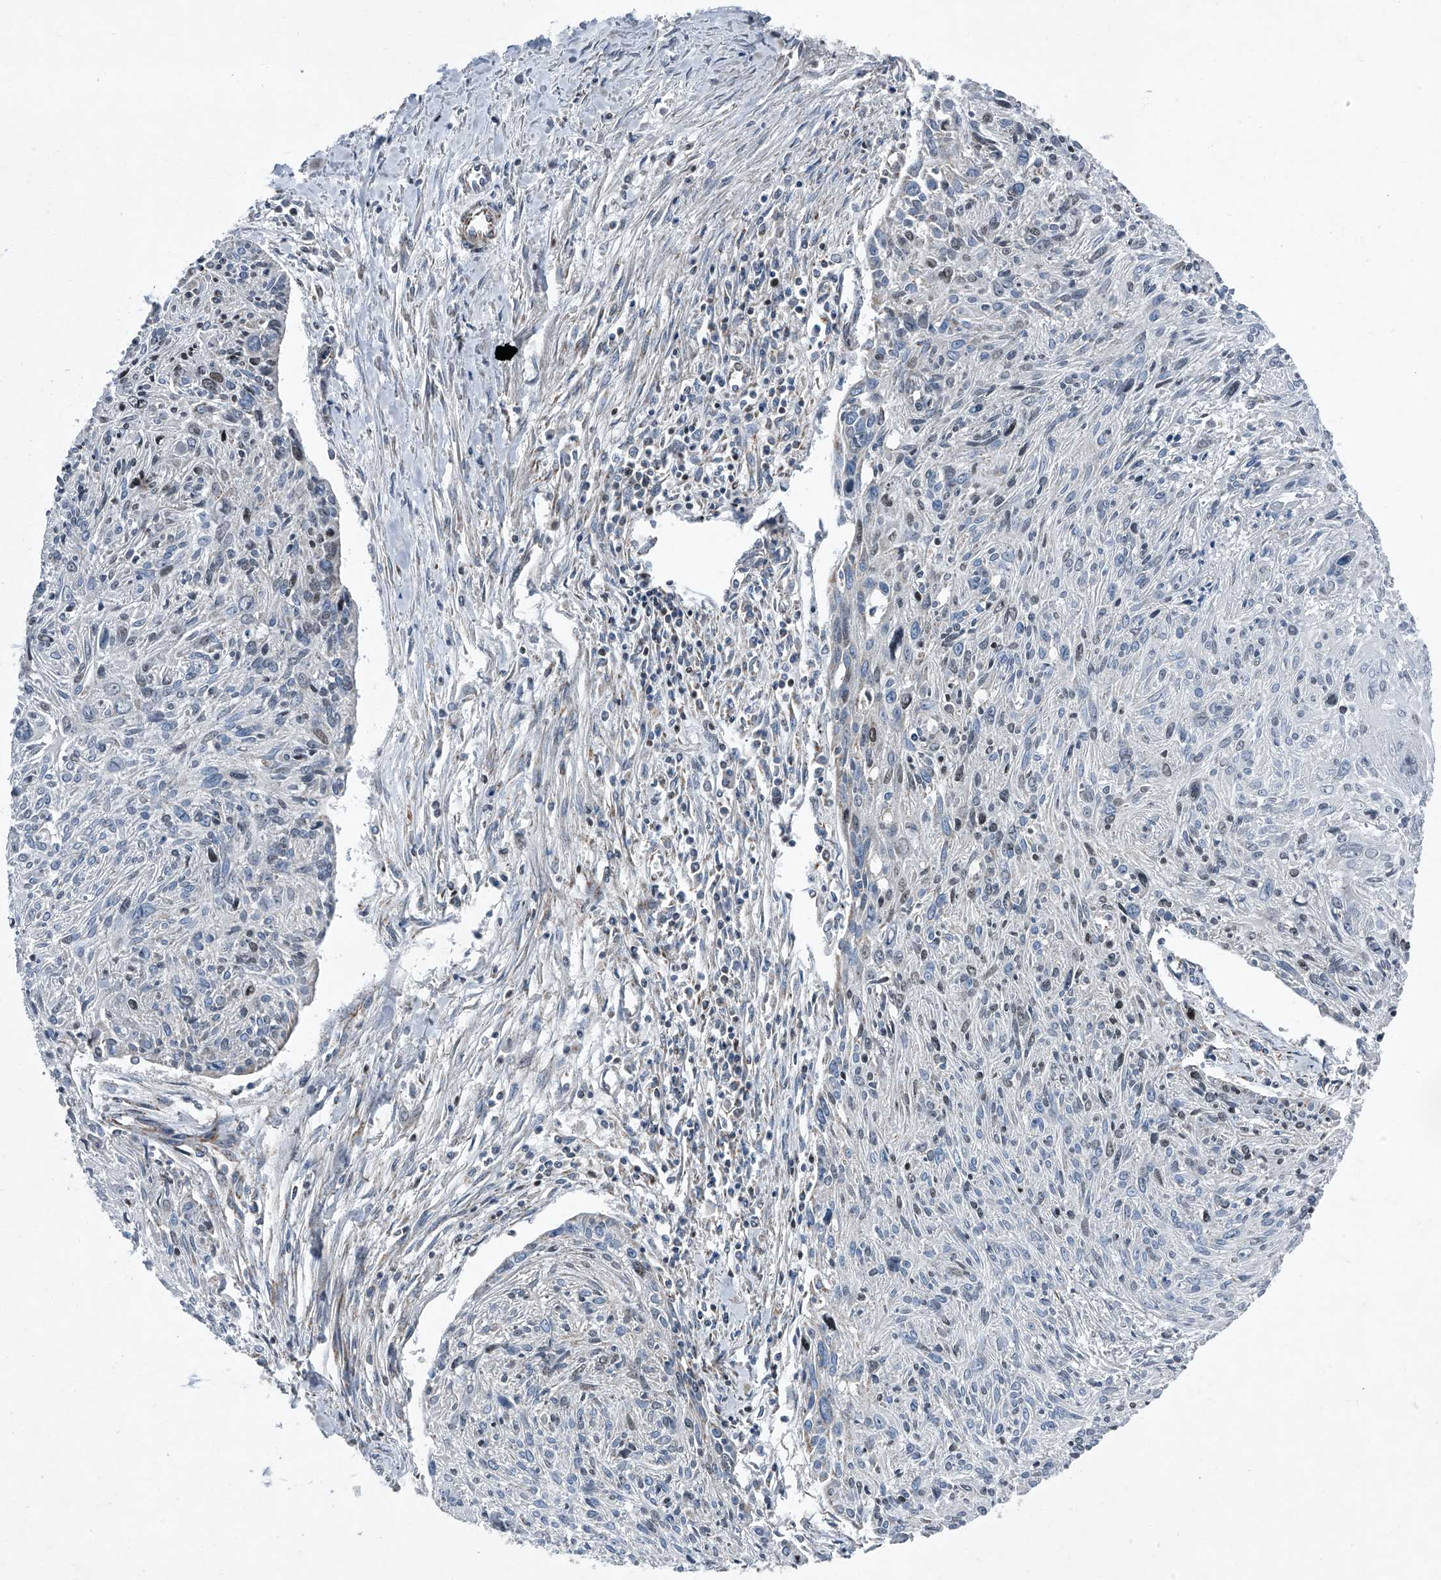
{"staining": {"intensity": "negative", "quantity": "none", "location": "none"}, "tissue": "cervical cancer", "cell_type": "Tumor cells", "image_type": "cancer", "snomed": [{"axis": "morphology", "description": "Squamous cell carcinoma, NOS"}, {"axis": "topography", "description": "Cervix"}], "caption": "DAB immunohistochemical staining of human cervical squamous cell carcinoma displays no significant positivity in tumor cells. (DAB immunohistochemistry, high magnification).", "gene": "CHRNA7", "patient": {"sex": "female", "age": 51}}